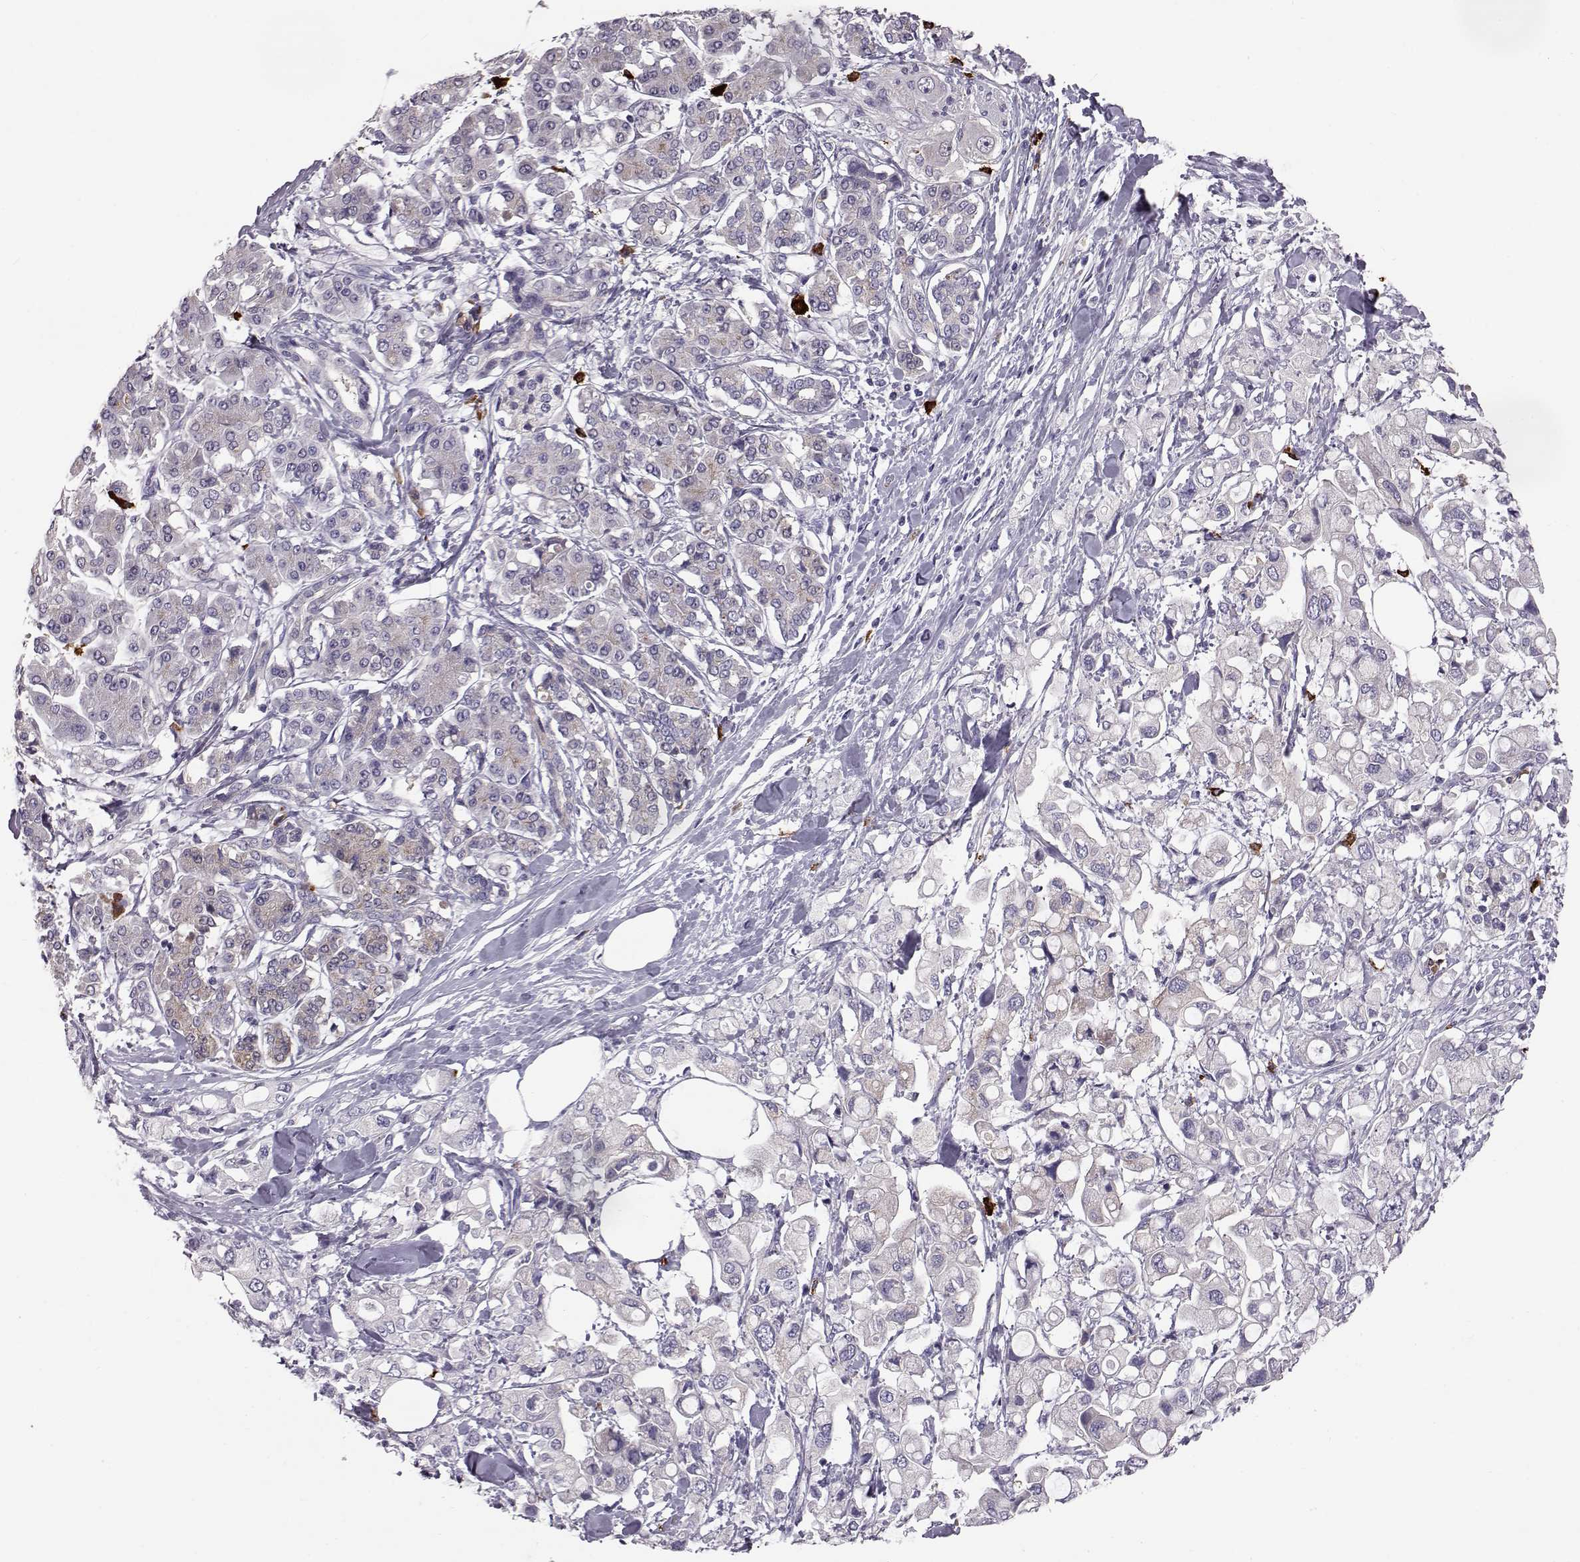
{"staining": {"intensity": "negative", "quantity": "none", "location": "none"}, "tissue": "pancreatic cancer", "cell_type": "Tumor cells", "image_type": "cancer", "snomed": [{"axis": "morphology", "description": "Adenocarcinoma, NOS"}, {"axis": "topography", "description": "Pancreas"}], "caption": "The photomicrograph displays no staining of tumor cells in adenocarcinoma (pancreatic).", "gene": "ADGRG5", "patient": {"sex": "female", "age": 56}}